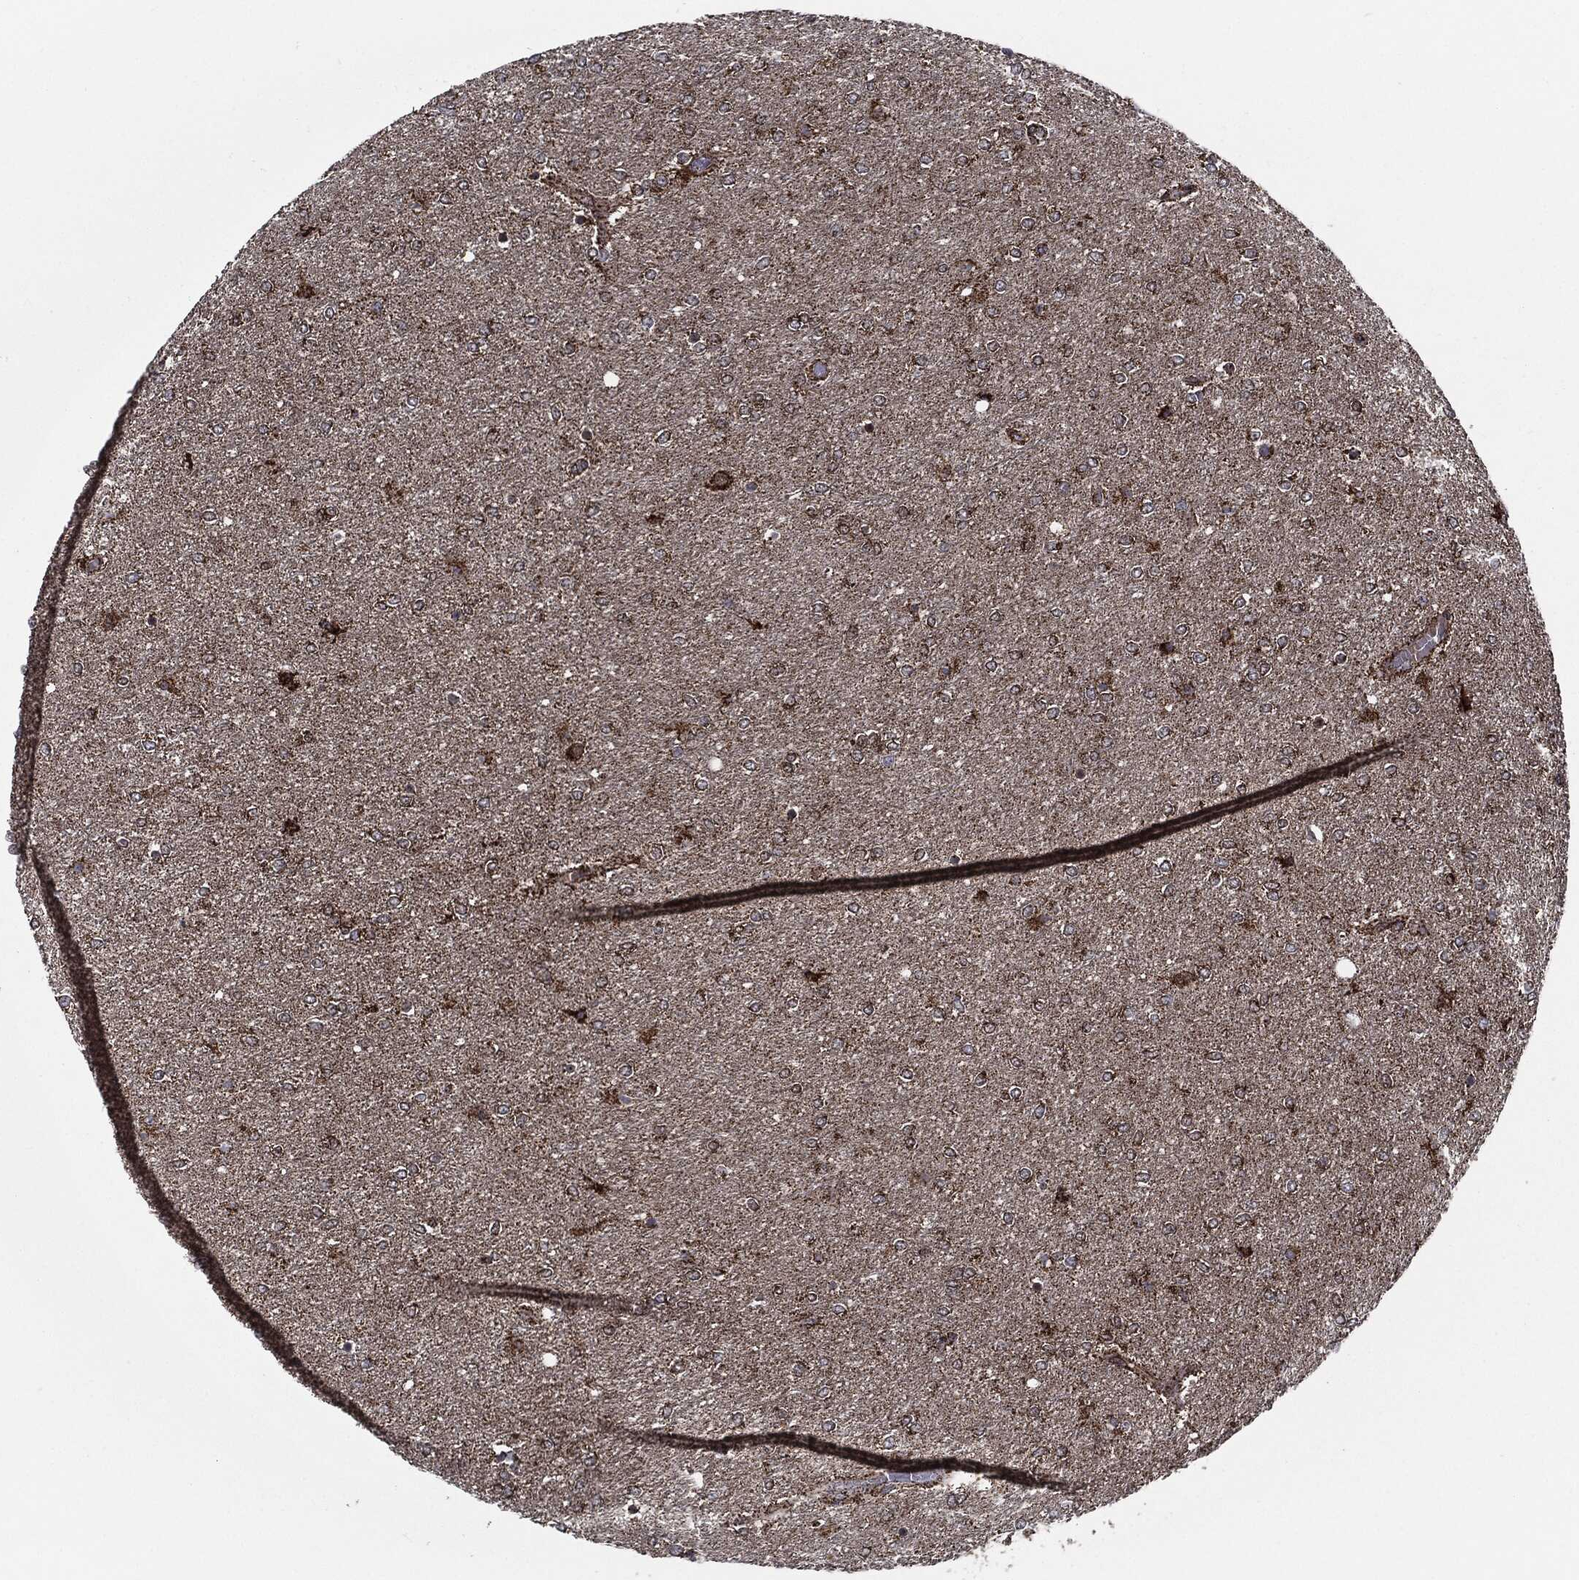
{"staining": {"intensity": "negative", "quantity": "none", "location": "none"}, "tissue": "glioma", "cell_type": "Tumor cells", "image_type": "cancer", "snomed": [{"axis": "morphology", "description": "Glioma, malignant, High grade"}, {"axis": "topography", "description": "Brain"}], "caption": "The histopathology image demonstrates no significant positivity in tumor cells of malignant glioma (high-grade). (DAB (3,3'-diaminobenzidine) IHC with hematoxylin counter stain).", "gene": "FH", "patient": {"sex": "female", "age": 61}}